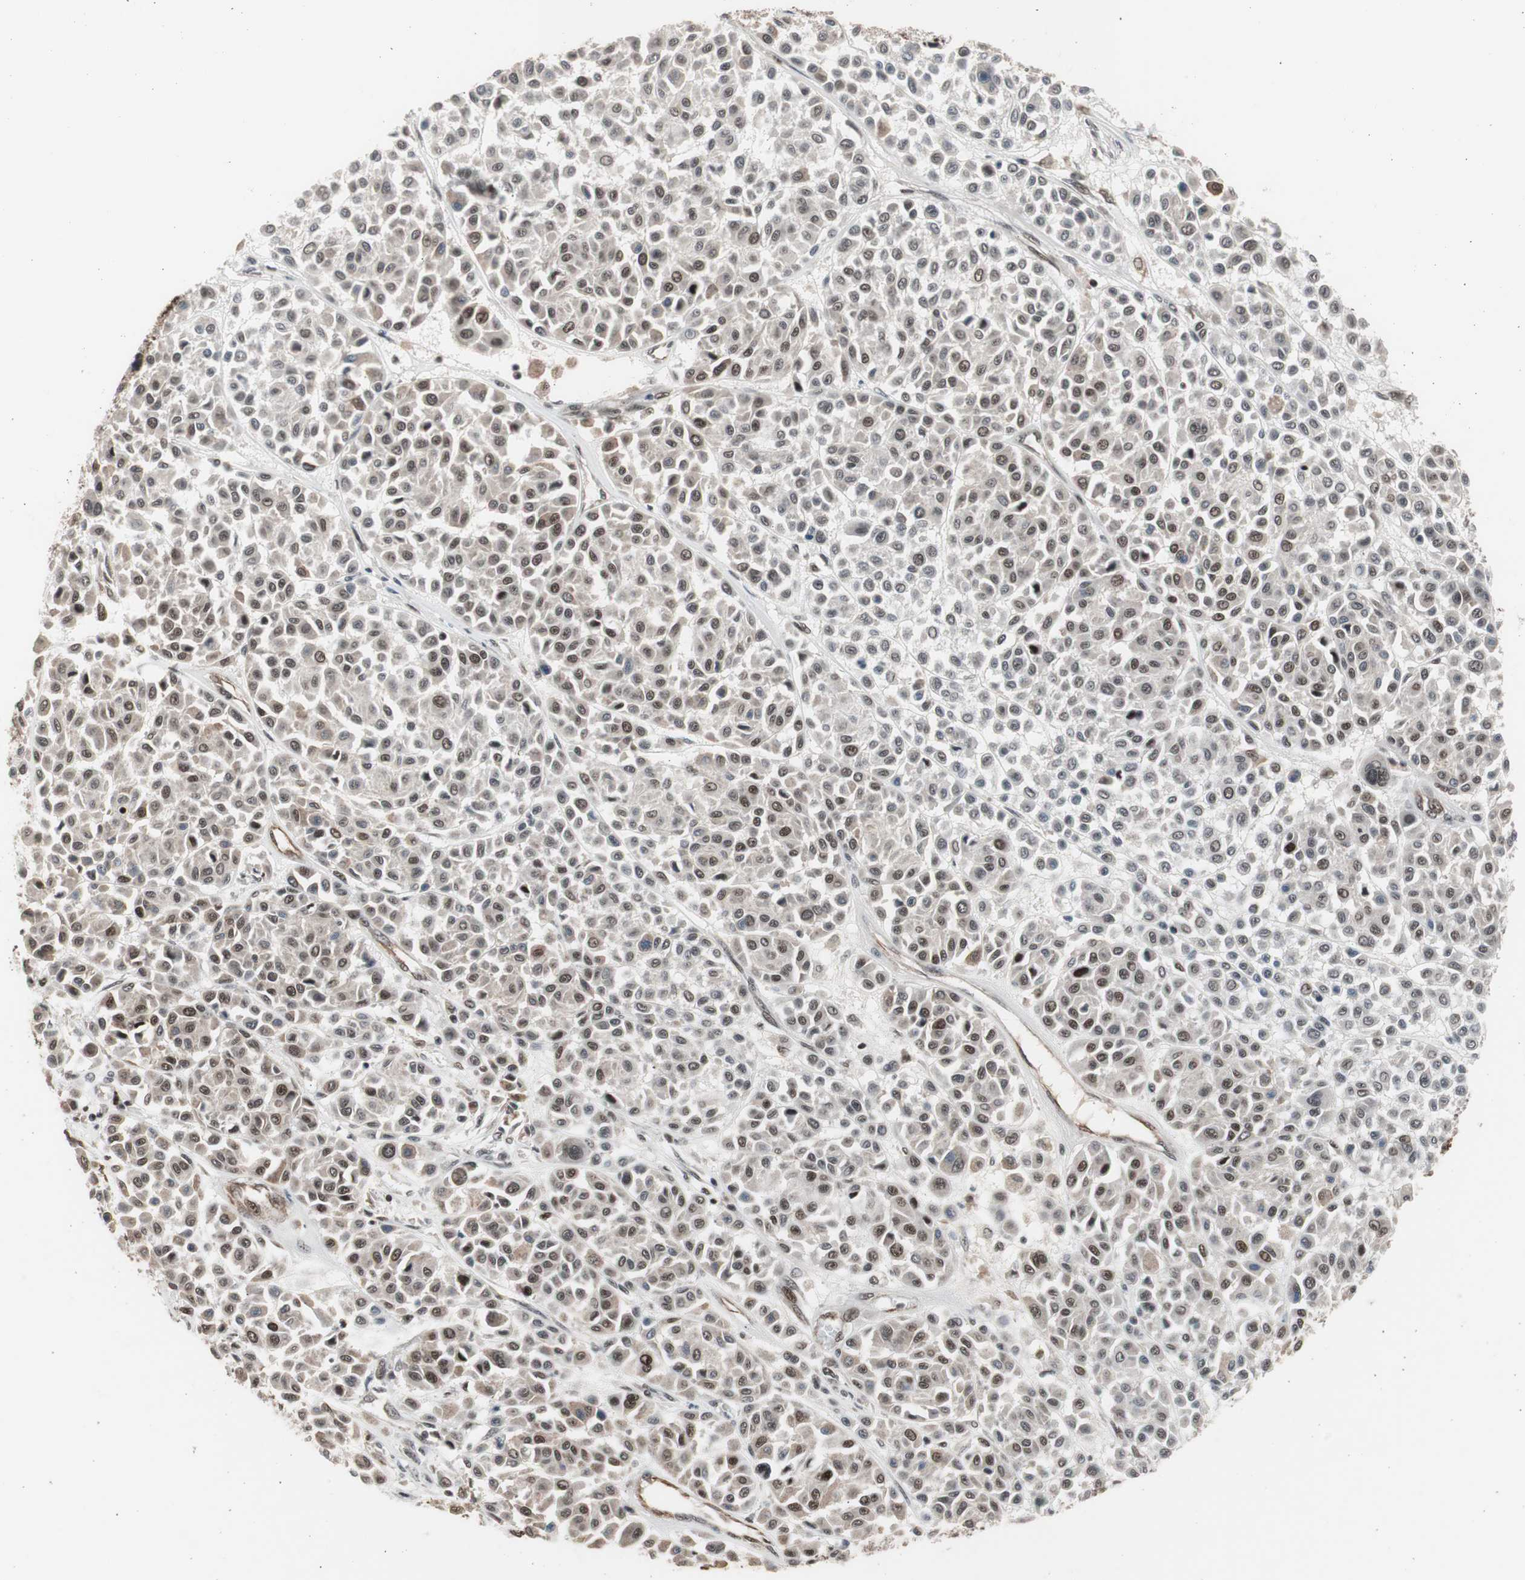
{"staining": {"intensity": "moderate", "quantity": ">75%", "location": "nuclear"}, "tissue": "melanoma", "cell_type": "Tumor cells", "image_type": "cancer", "snomed": [{"axis": "morphology", "description": "Malignant melanoma, Metastatic site"}, {"axis": "topography", "description": "Soft tissue"}], "caption": "Melanoma stained with immunohistochemistry (IHC) demonstrates moderate nuclear positivity in approximately >75% of tumor cells.", "gene": "RPA1", "patient": {"sex": "male", "age": 41}}